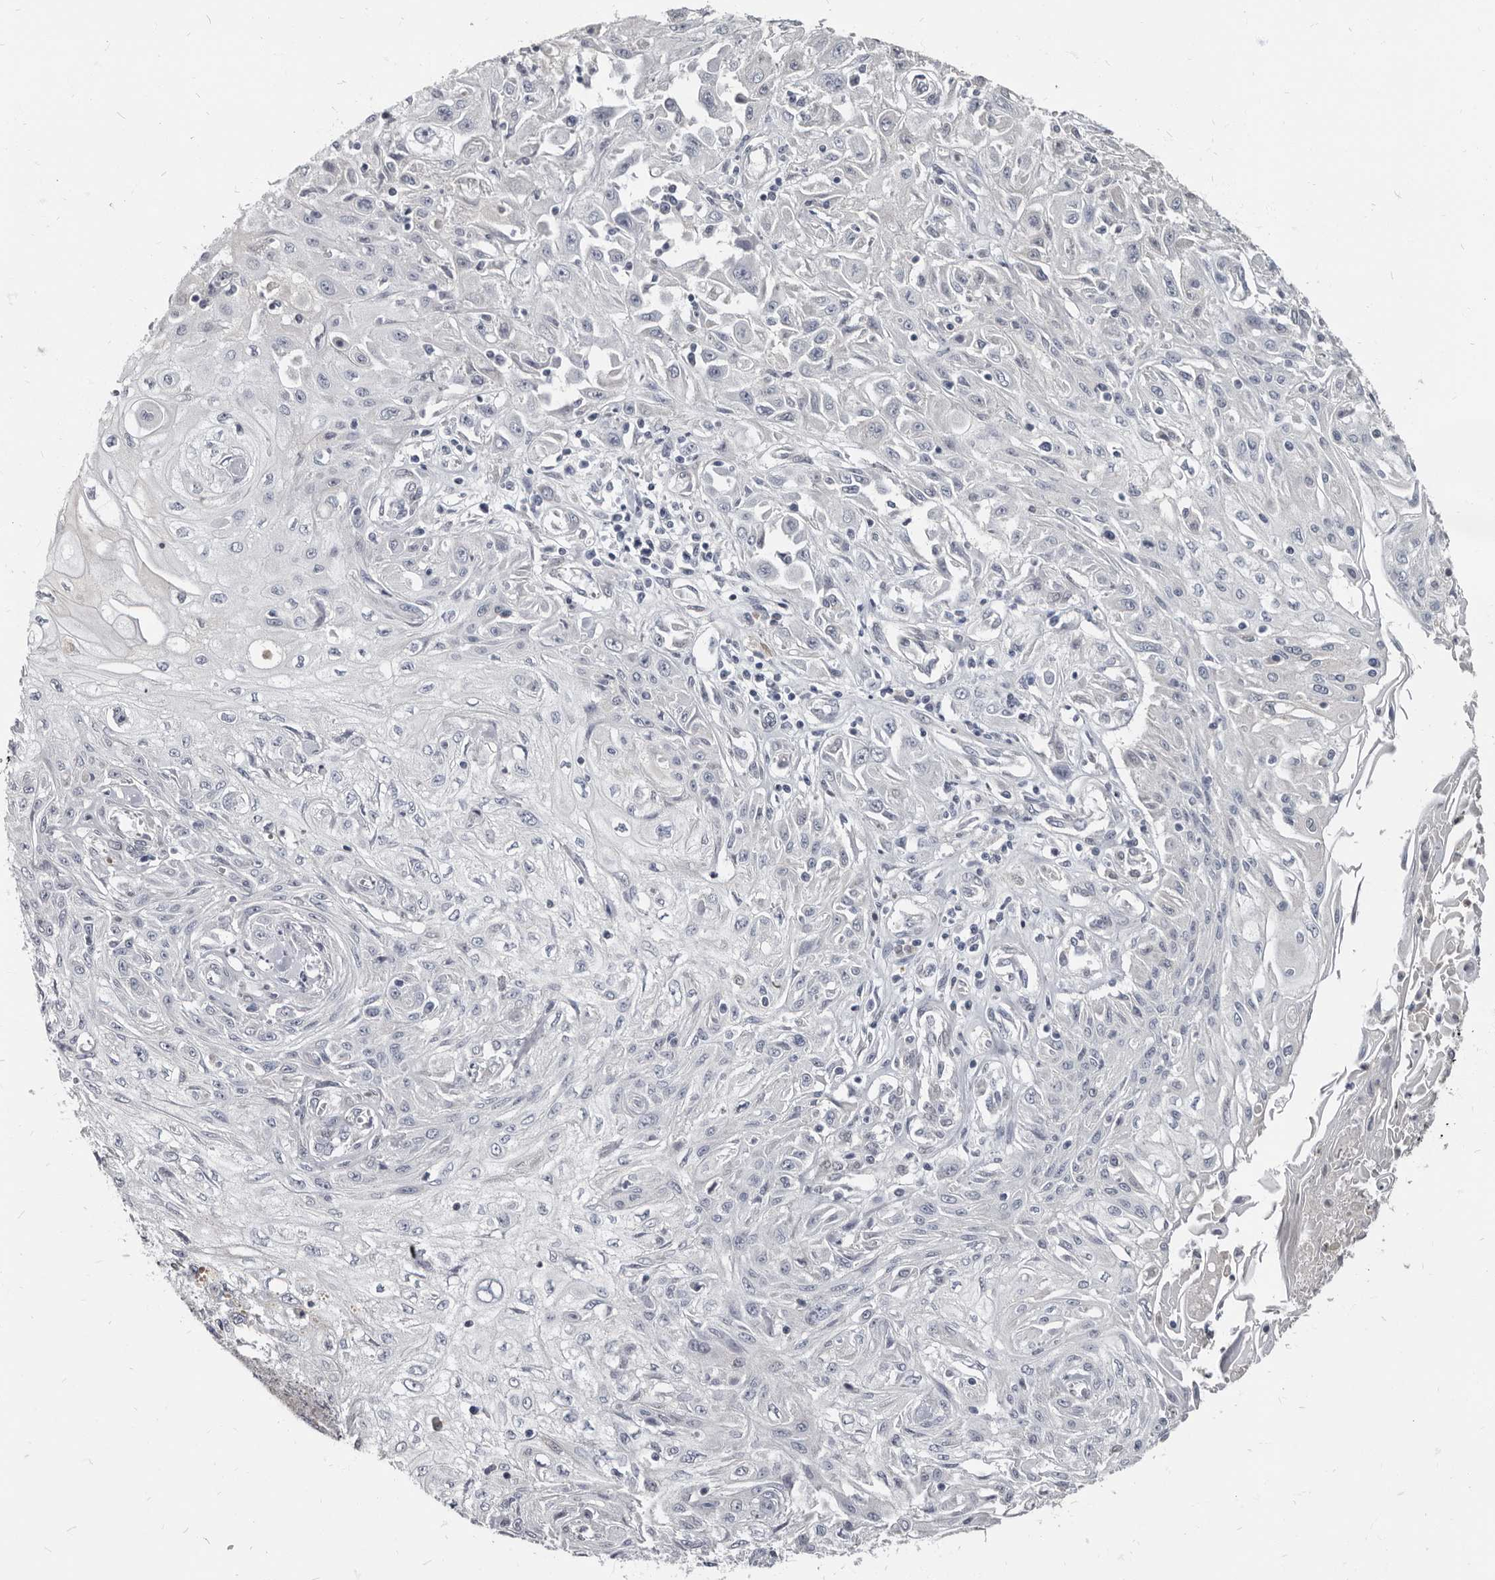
{"staining": {"intensity": "negative", "quantity": "none", "location": "none"}, "tissue": "skin cancer", "cell_type": "Tumor cells", "image_type": "cancer", "snomed": [{"axis": "morphology", "description": "Squamous cell carcinoma, NOS"}, {"axis": "morphology", "description": "Squamous cell carcinoma, metastatic, NOS"}, {"axis": "topography", "description": "Skin"}, {"axis": "topography", "description": "Lymph node"}], "caption": "IHC of human skin cancer (squamous cell carcinoma) demonstrates no positivity in tumor cells.", "gene": "MRGPRF", "patient": {"sex": "male", "age": 75}}